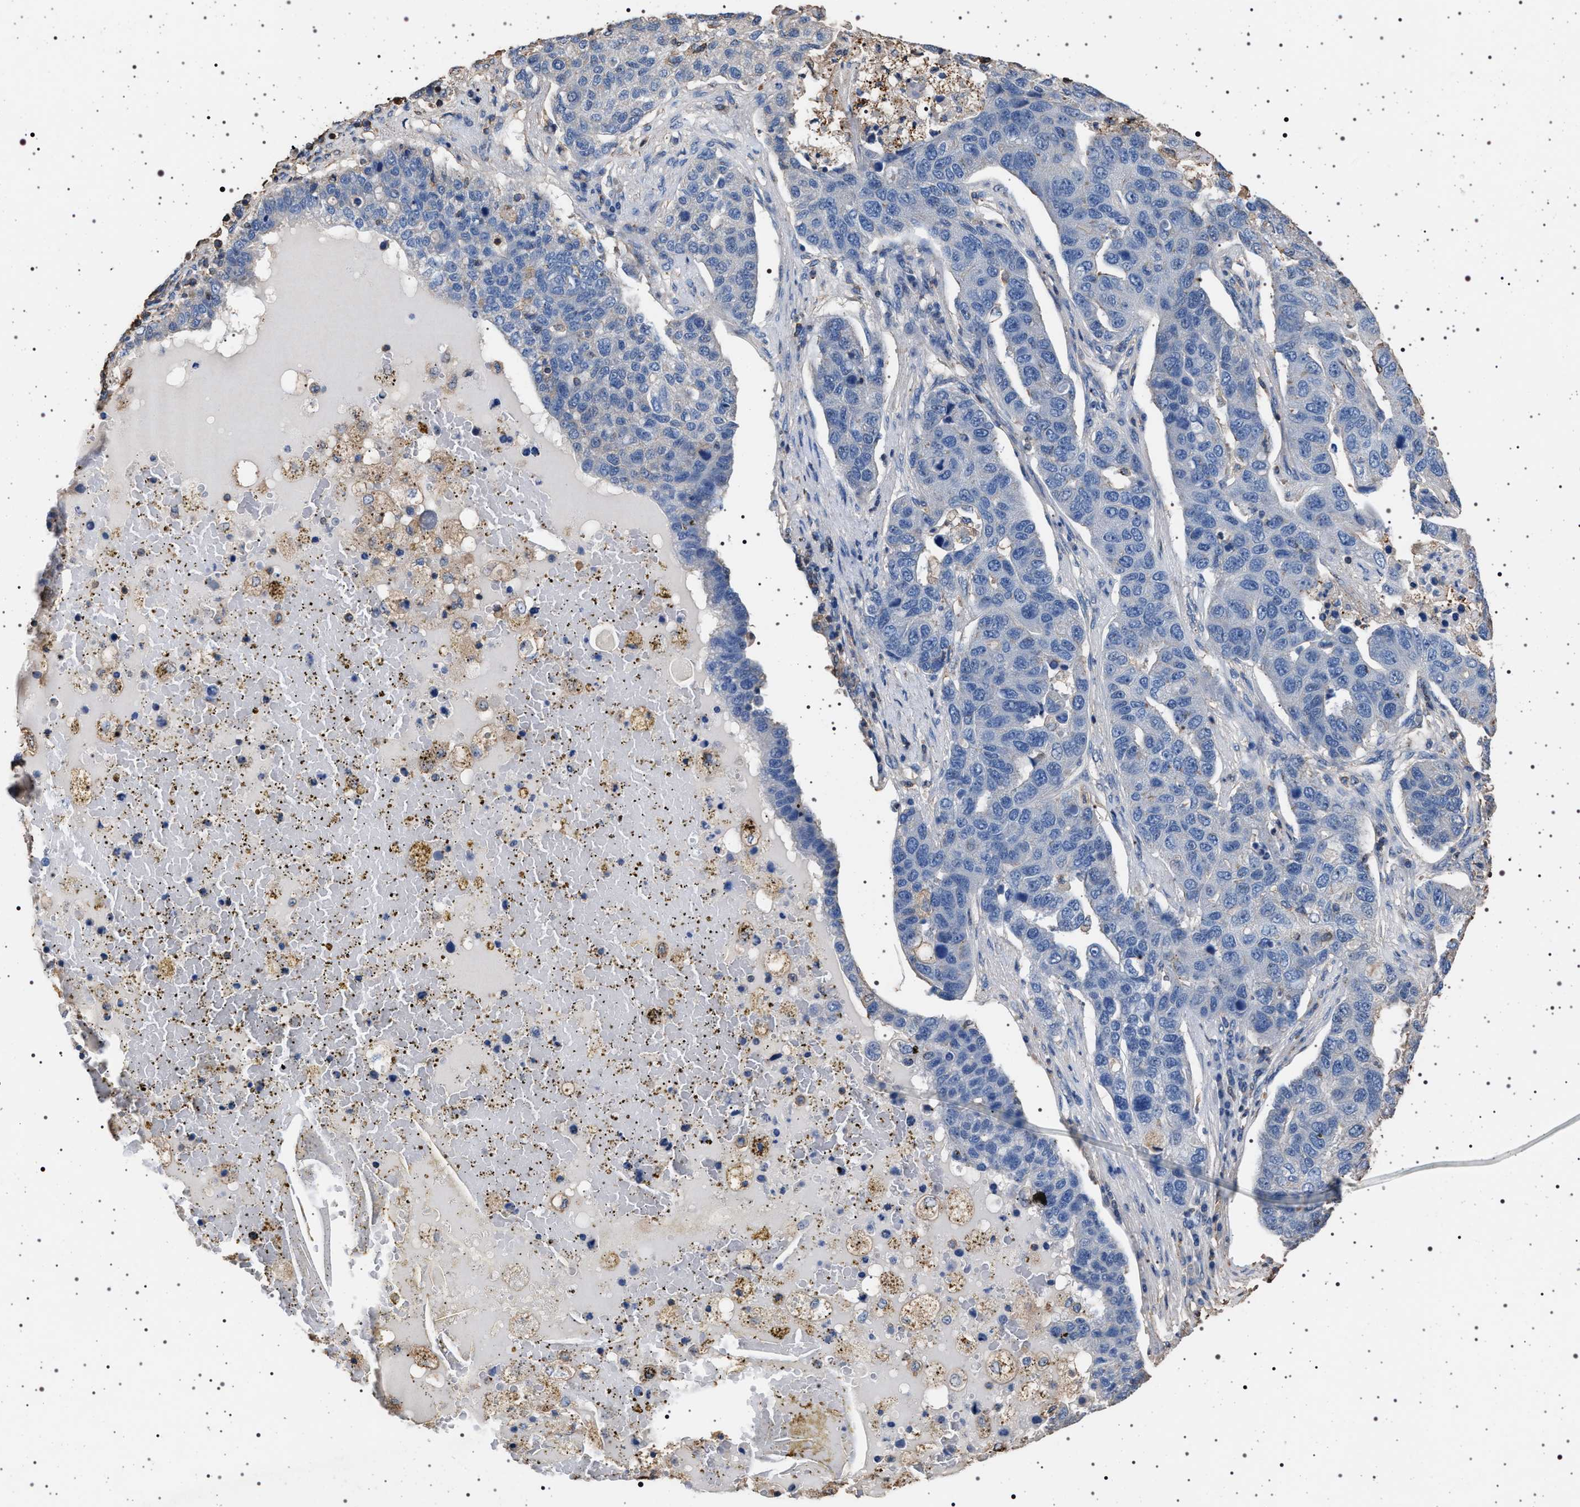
{"staining": {"intensity": "negative", "quantity": "none", "location": "none"}, "tissue": "pancreatic cancer", "cell_type": "Tumor cells", "image_type": "cancer", "snomed": [{"axis": "morphology", "description": "Adenocarcinoma, NOS"}, {"axis": "topography", "description": "Pancreas"}], "caption": "This is an immunohistochemistry (IHC) histopathology image of human pancreatic cancer (adenocarcinoma). There is no staining in tumor cells.", "gene": "SMAP2", "patient": {"sex": "female", "age": 61}}